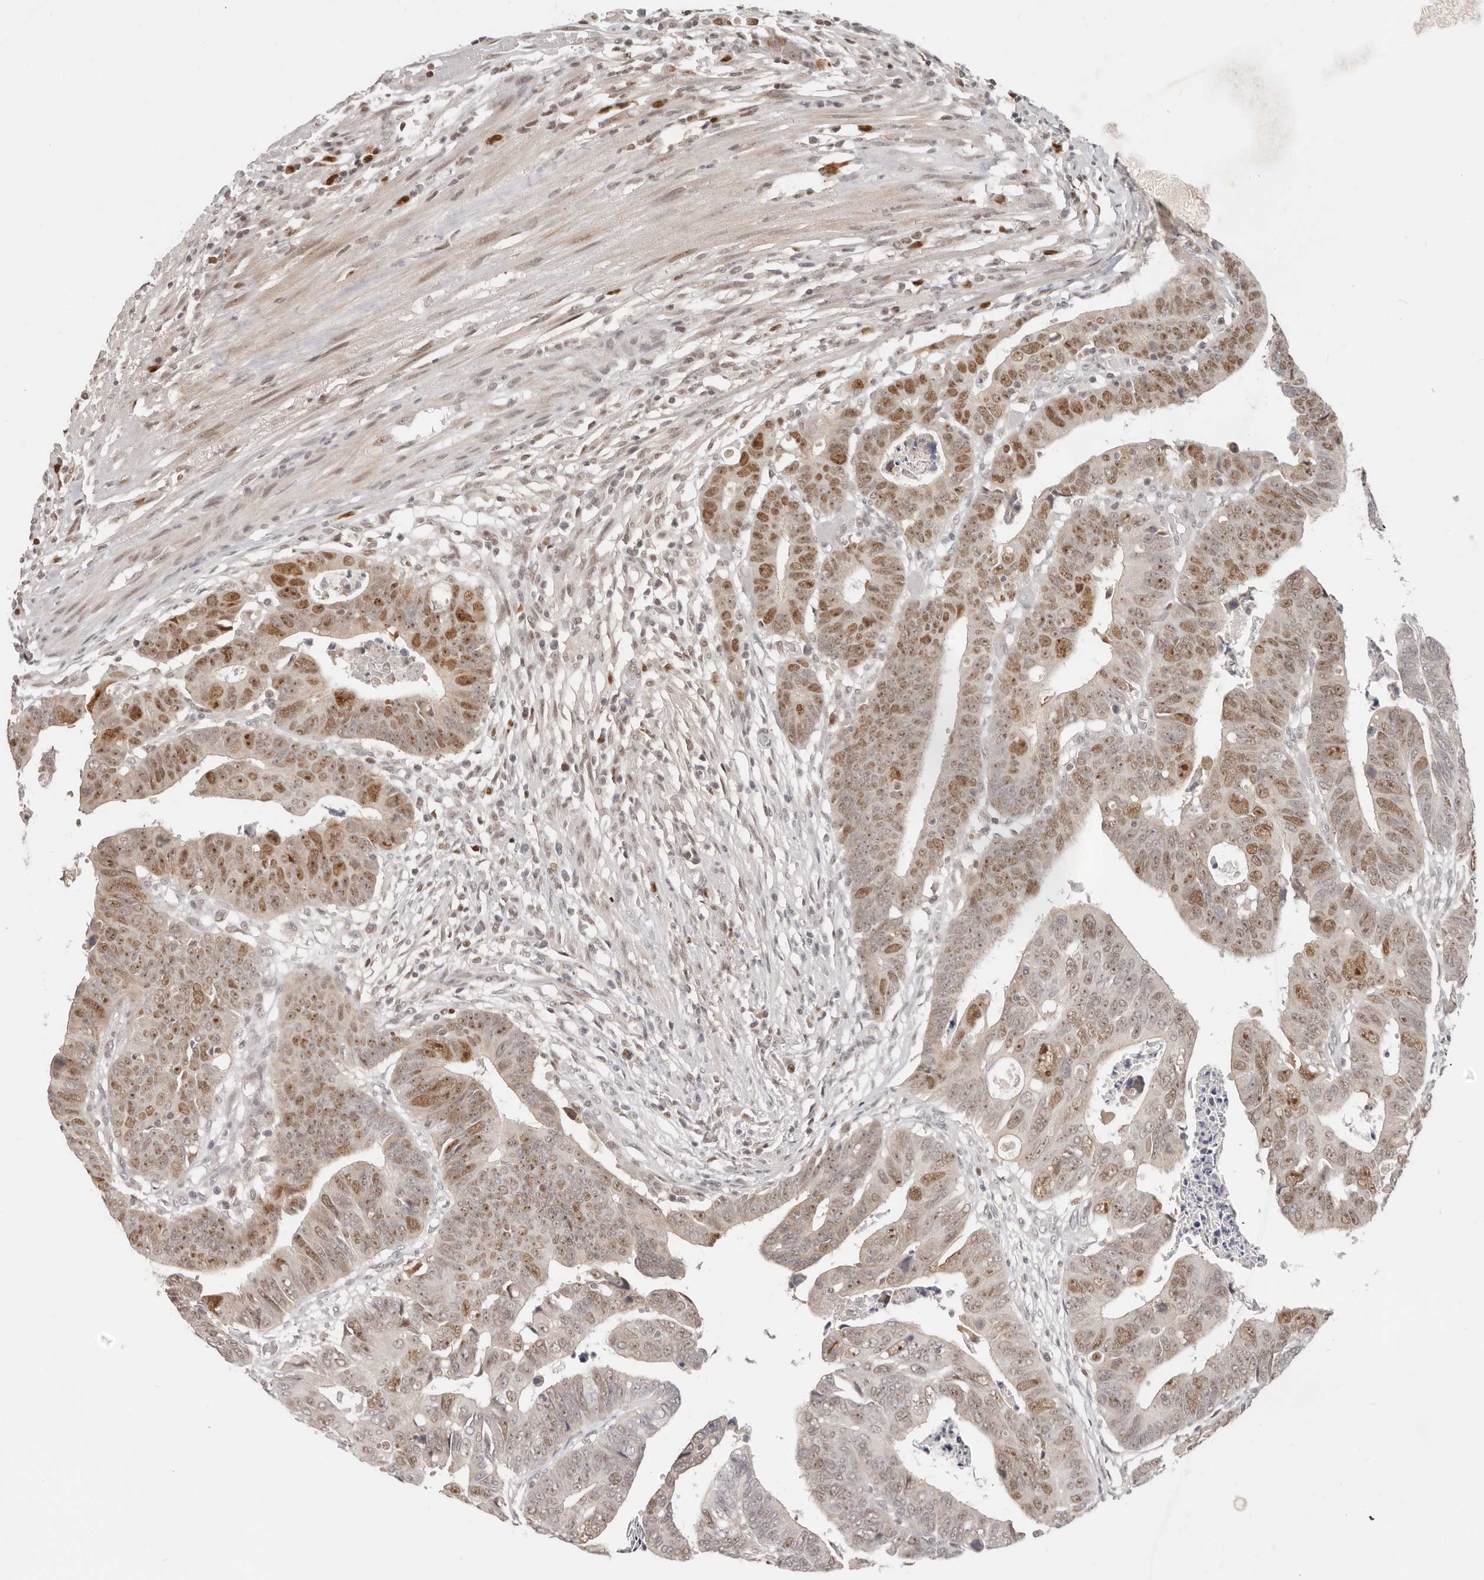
{"staining": {"intensity": "moderate", "quantity": ">75%", "location": "nuclear"}, "tissue": "colorectal cancer", "cell_type": "Tumor cells", "image_type": "cancer", "snomed": [{"axis": "morphology", "description": "Adenocarcinoma, NOS"}, {"axis": "topography", "description": "Rectum"}], "caption": "Colorectal adenocarcinoma stained for a protein displays moderate nuclear positivity in tumor cells.", "gene": "RFC2", "patient": {"sex": "female", "age": 65}}